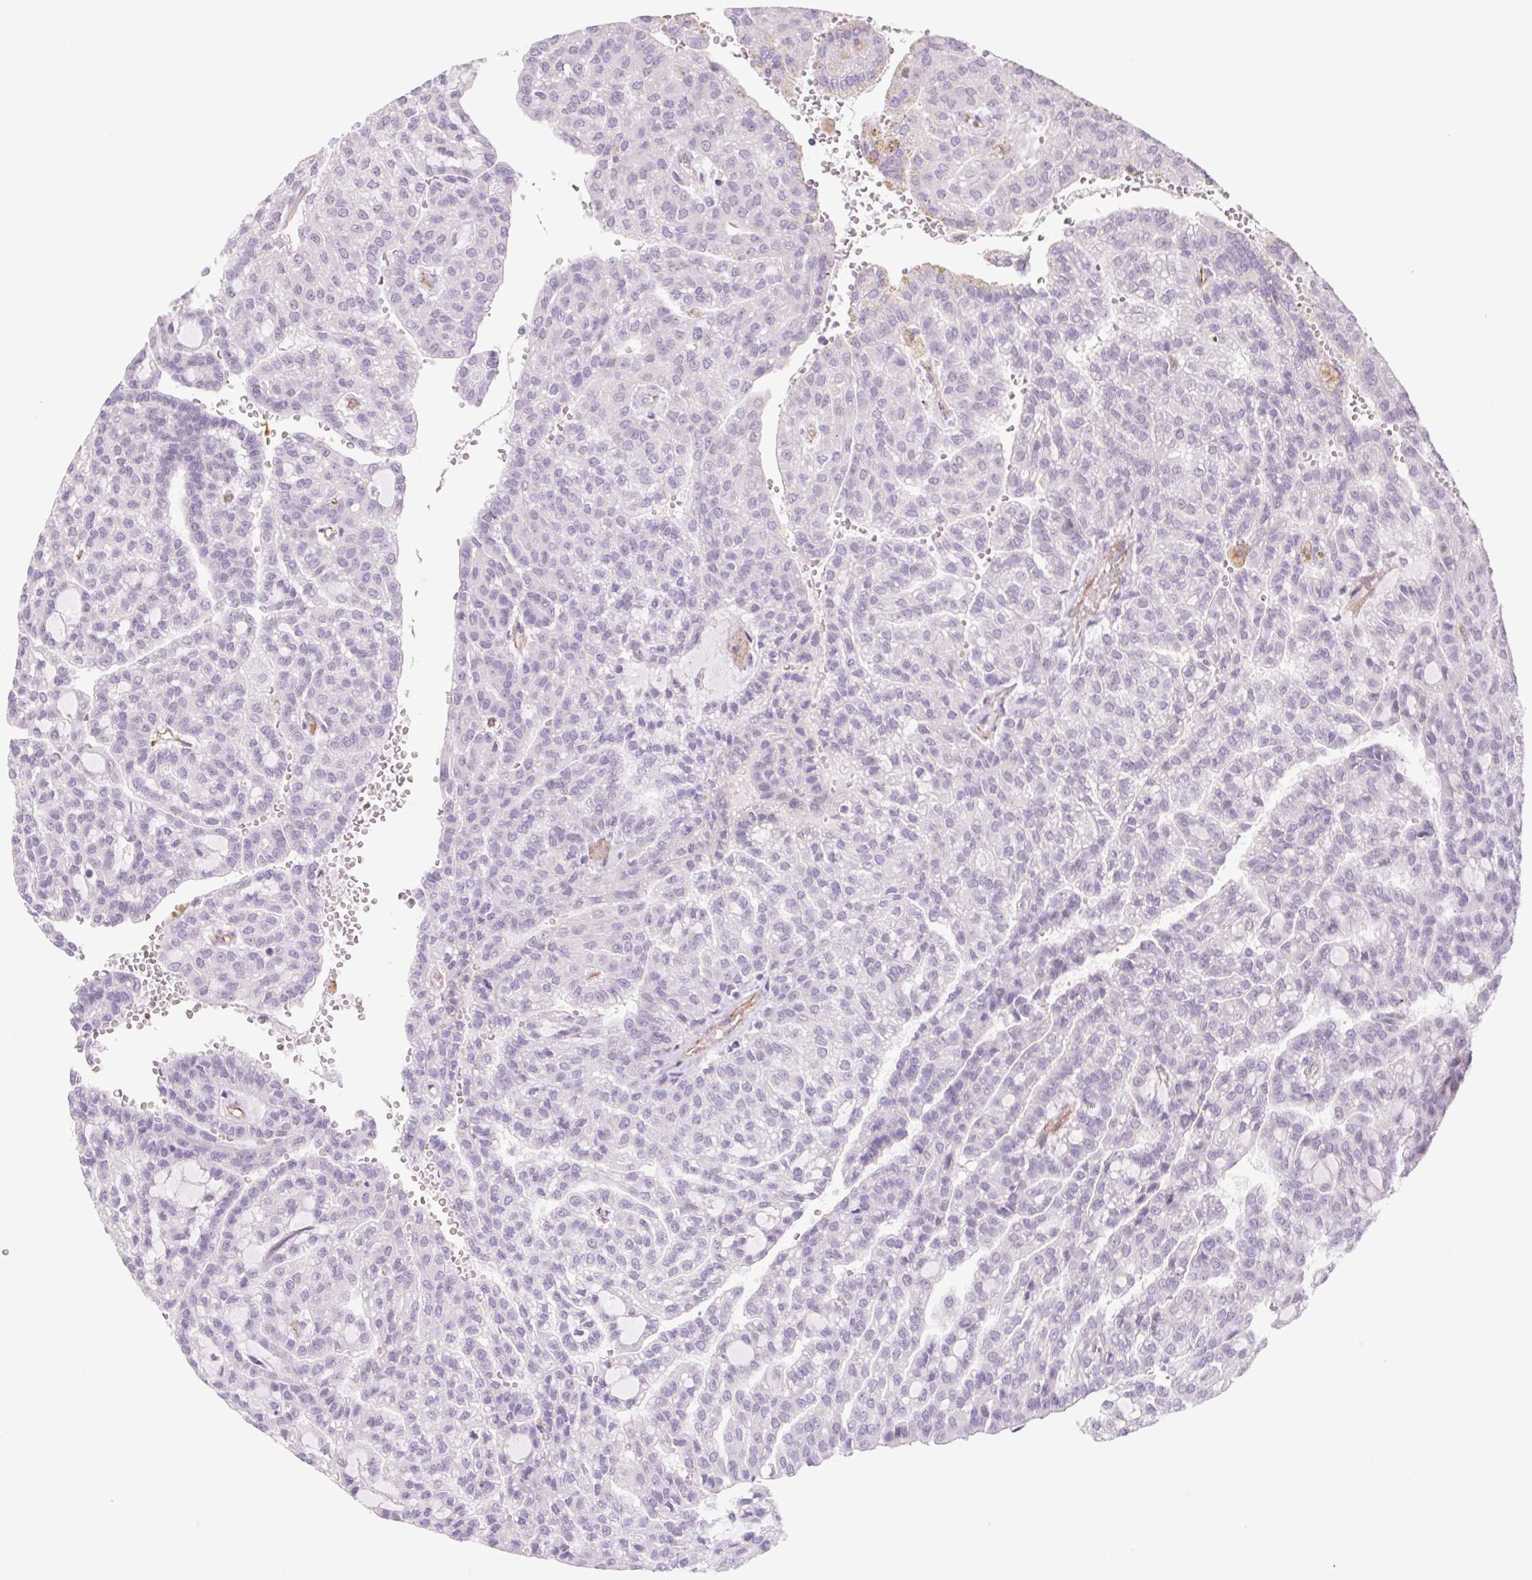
{"staining": {"intensity": "negative", "quantity": "none", "location": "none"}, "tissue": "renal cancer", "cell_type": "Tumor cells", "image_type": "cancer", "snomed": [{"axis": "morphology", "description": "Adenocarcinoma, NOS"}, {"axis": "topography", "description": "Kidney"}], "caption": "The micrograph displays no significant positivity in tumor cells of renal cancer (adenocarcinoma). (DAB immunohistochemistry, high magnification).", "gene": "MS4A13", "patient": {"sex": "male", "age": 63}}